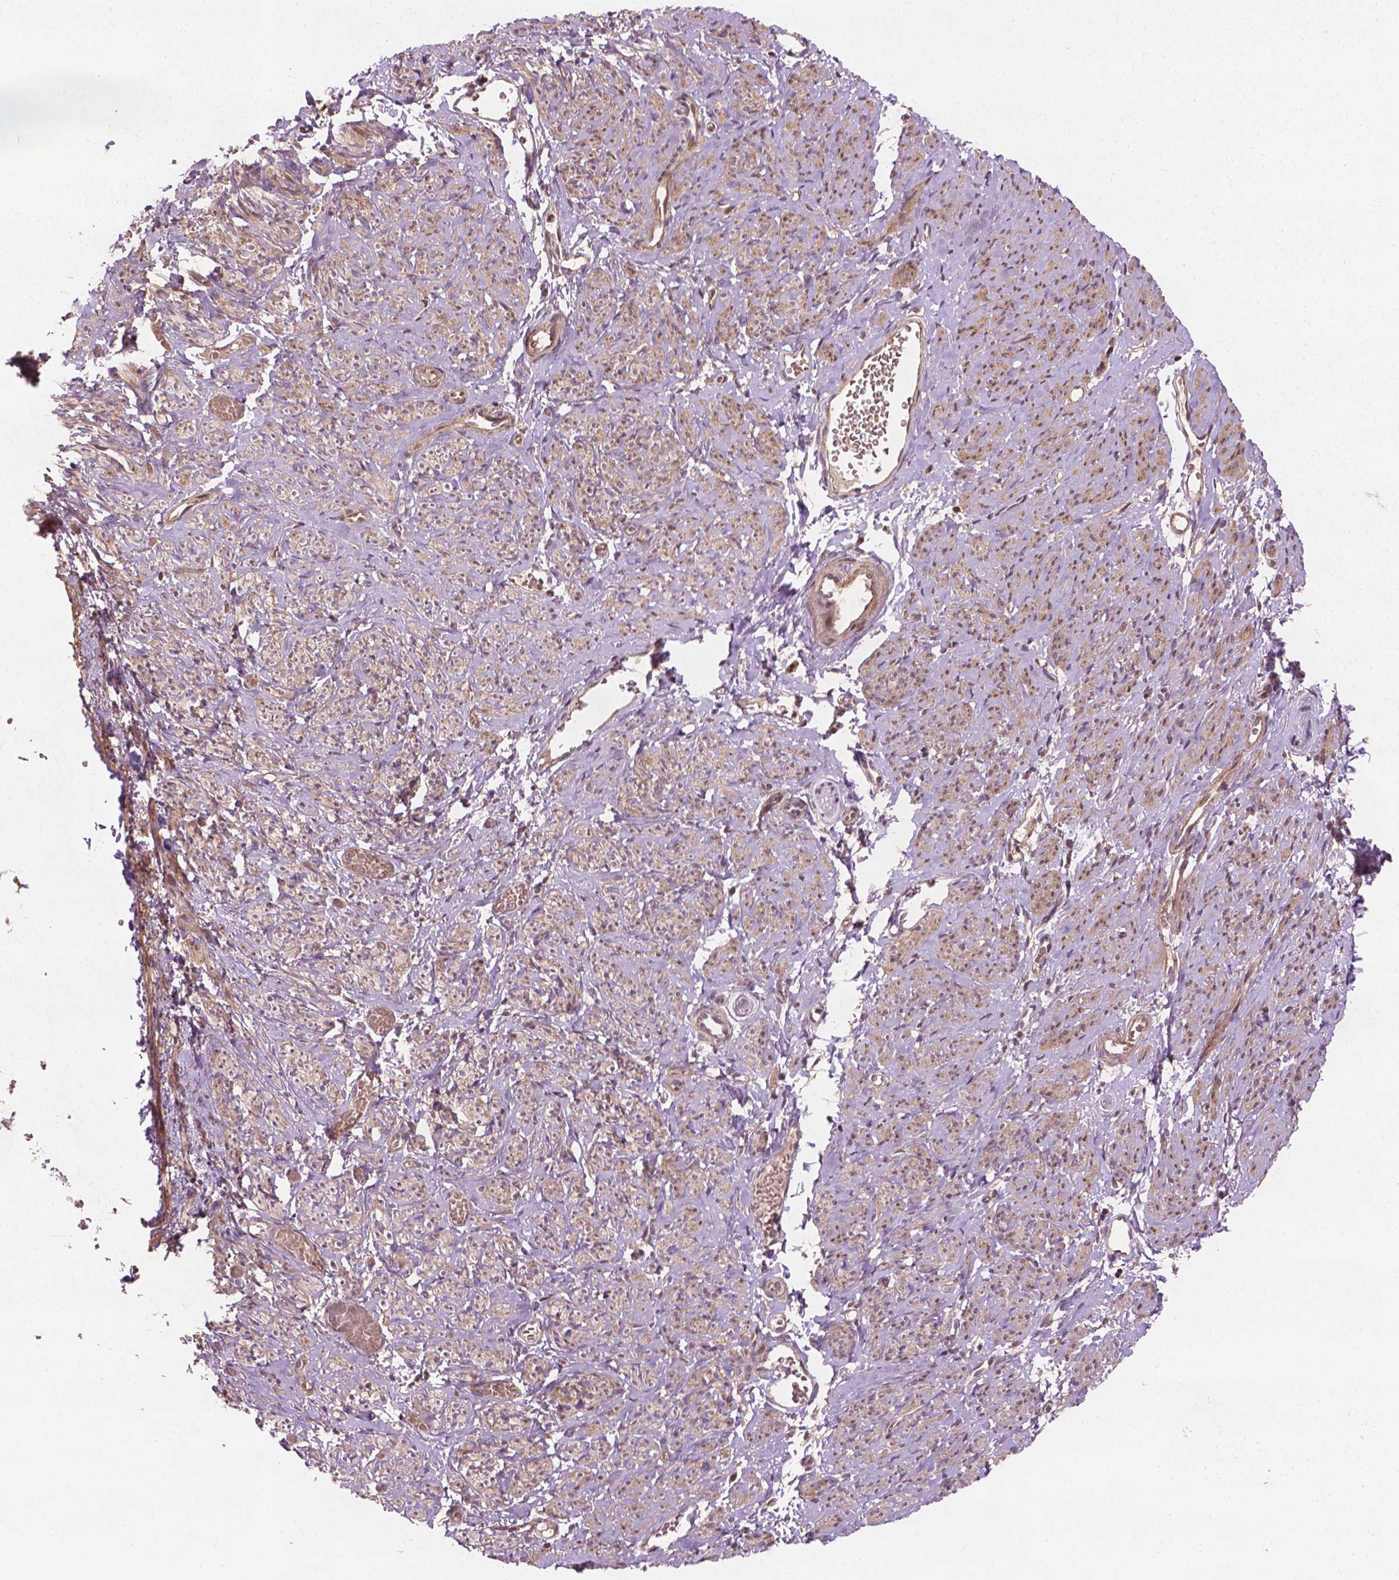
{"staining": {"intensity": "moderate", "quantity": ">75%", "location": "cytoplasmic/membranous,nuclear"}, "tissue": "smooth muscle", "cell_type": "Smooth muscle cells", "image_type": "normal", "snomed": [{"axis": "morphology", "description": "Normal tissue, NOS"}, {"axis": "topography", "description": "Smooth muscle"}], "caption": "Smooth muscle was stained to show a protein in brown. There is medium levels of moderate cytoplasmic/membranous,nuclear expression in about >75% of smooth muscle cells. The protein is stained brown, and the nuclei are stained in blue (DAB (3,3'-diaminobenzidine) IHC with brightfield microscopy, high magnification).", "gene": "B3GALNT2", "patient": {"sex": "female", "age": 65}}